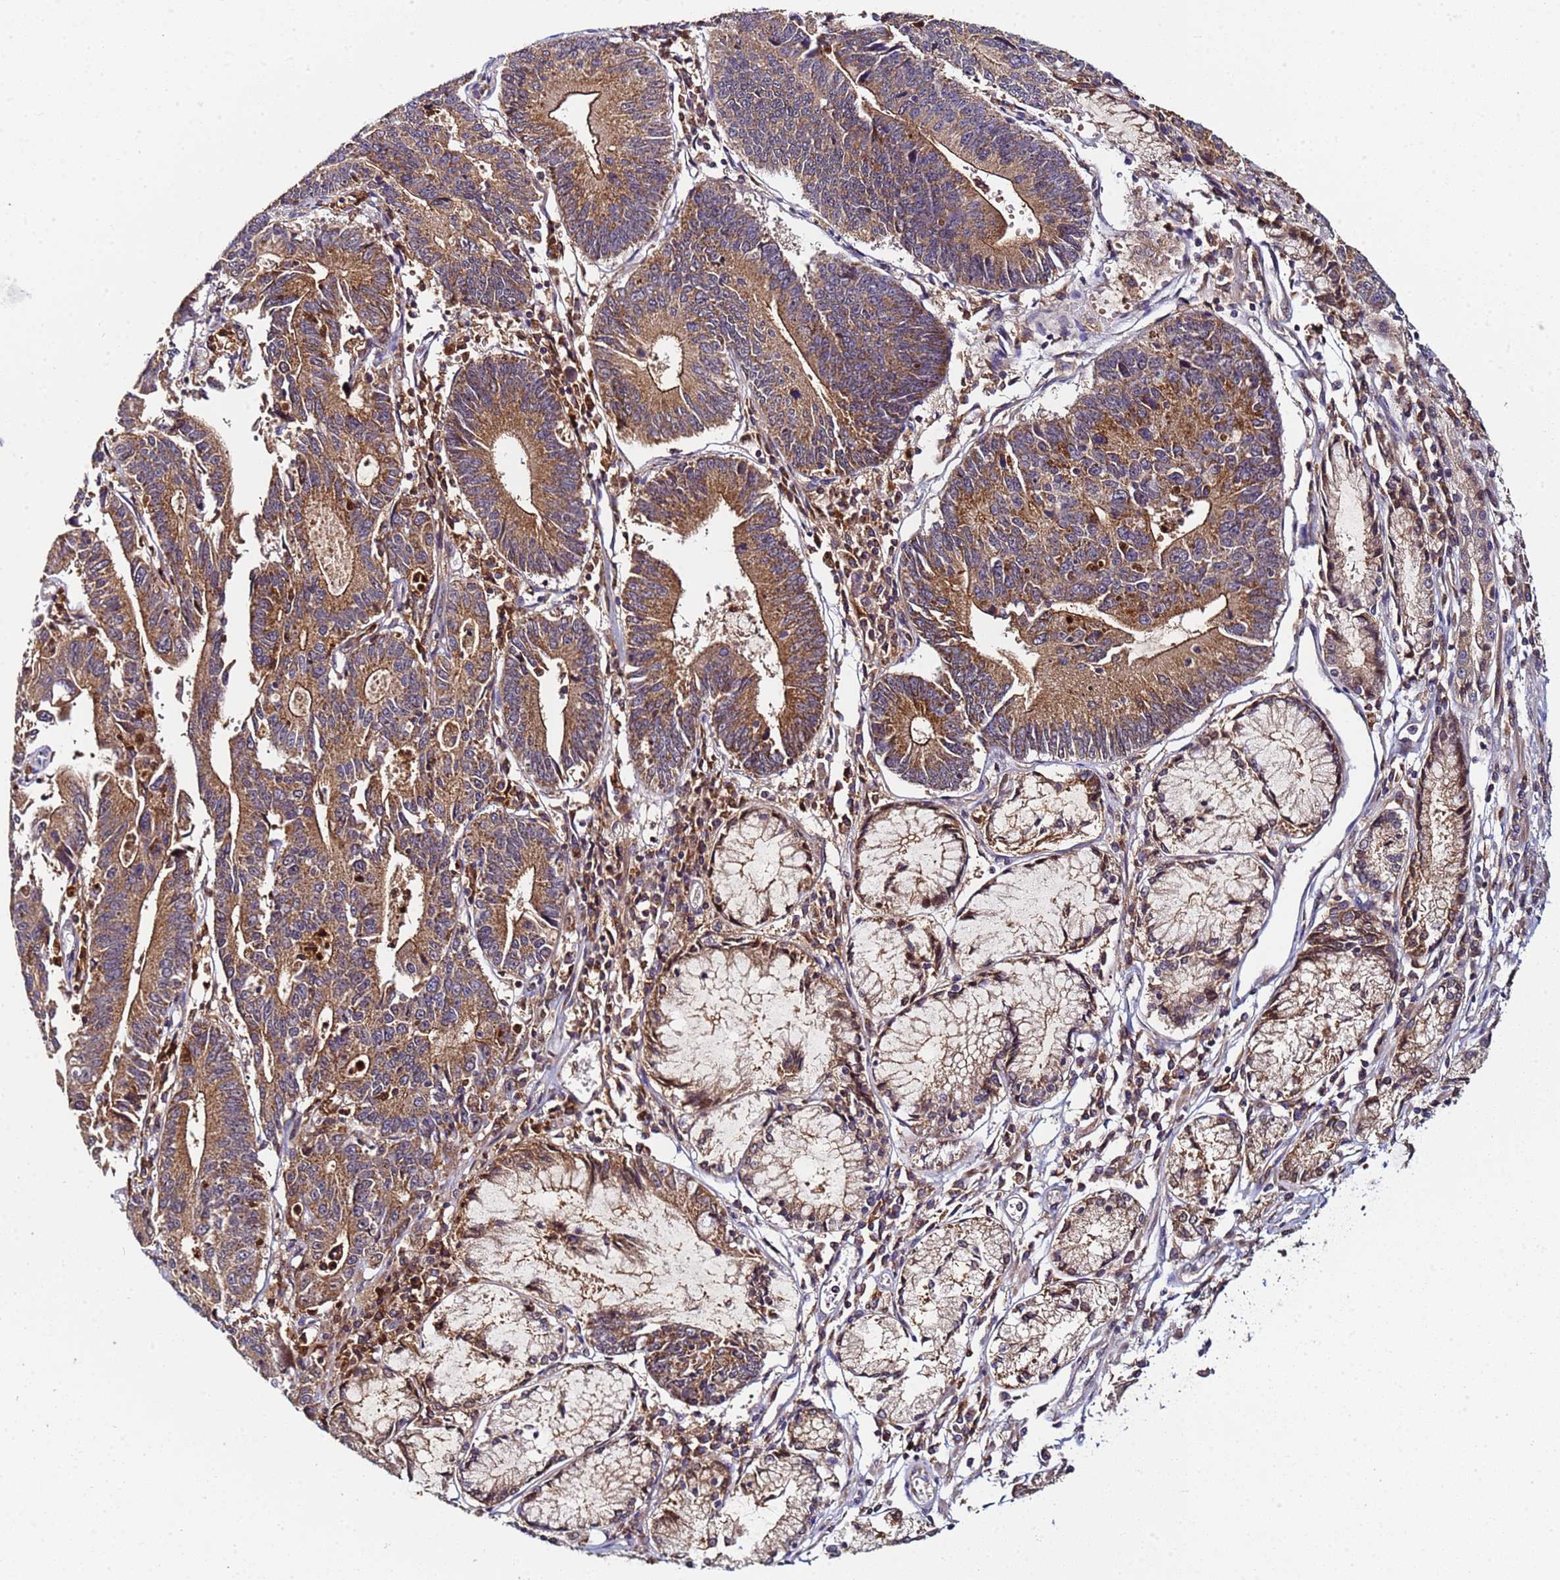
{"staining": {"intensity": "moderate", "quantity": ">75%", "location": "cytoplasmic/membranous"}, "tissue": "stomach cancer", "cell_type": "Tumor cells", "image_type": "cancer", "snomed": [{"axis": "morphology", "description": "Adenocarcinoma, NOS"}, {"axis": "topography", "description": "Stomach"}], "caption": "This photomicrograph shows immunohistochemistry (IHC) staining of human stomach cancer (adenocarcinoma), with medium moderate cytoplasmic/membranous expression in approximately >75% of tumor cells.", "gene": "CCDC127", "patient": {"sex": "male", "age": 59}}